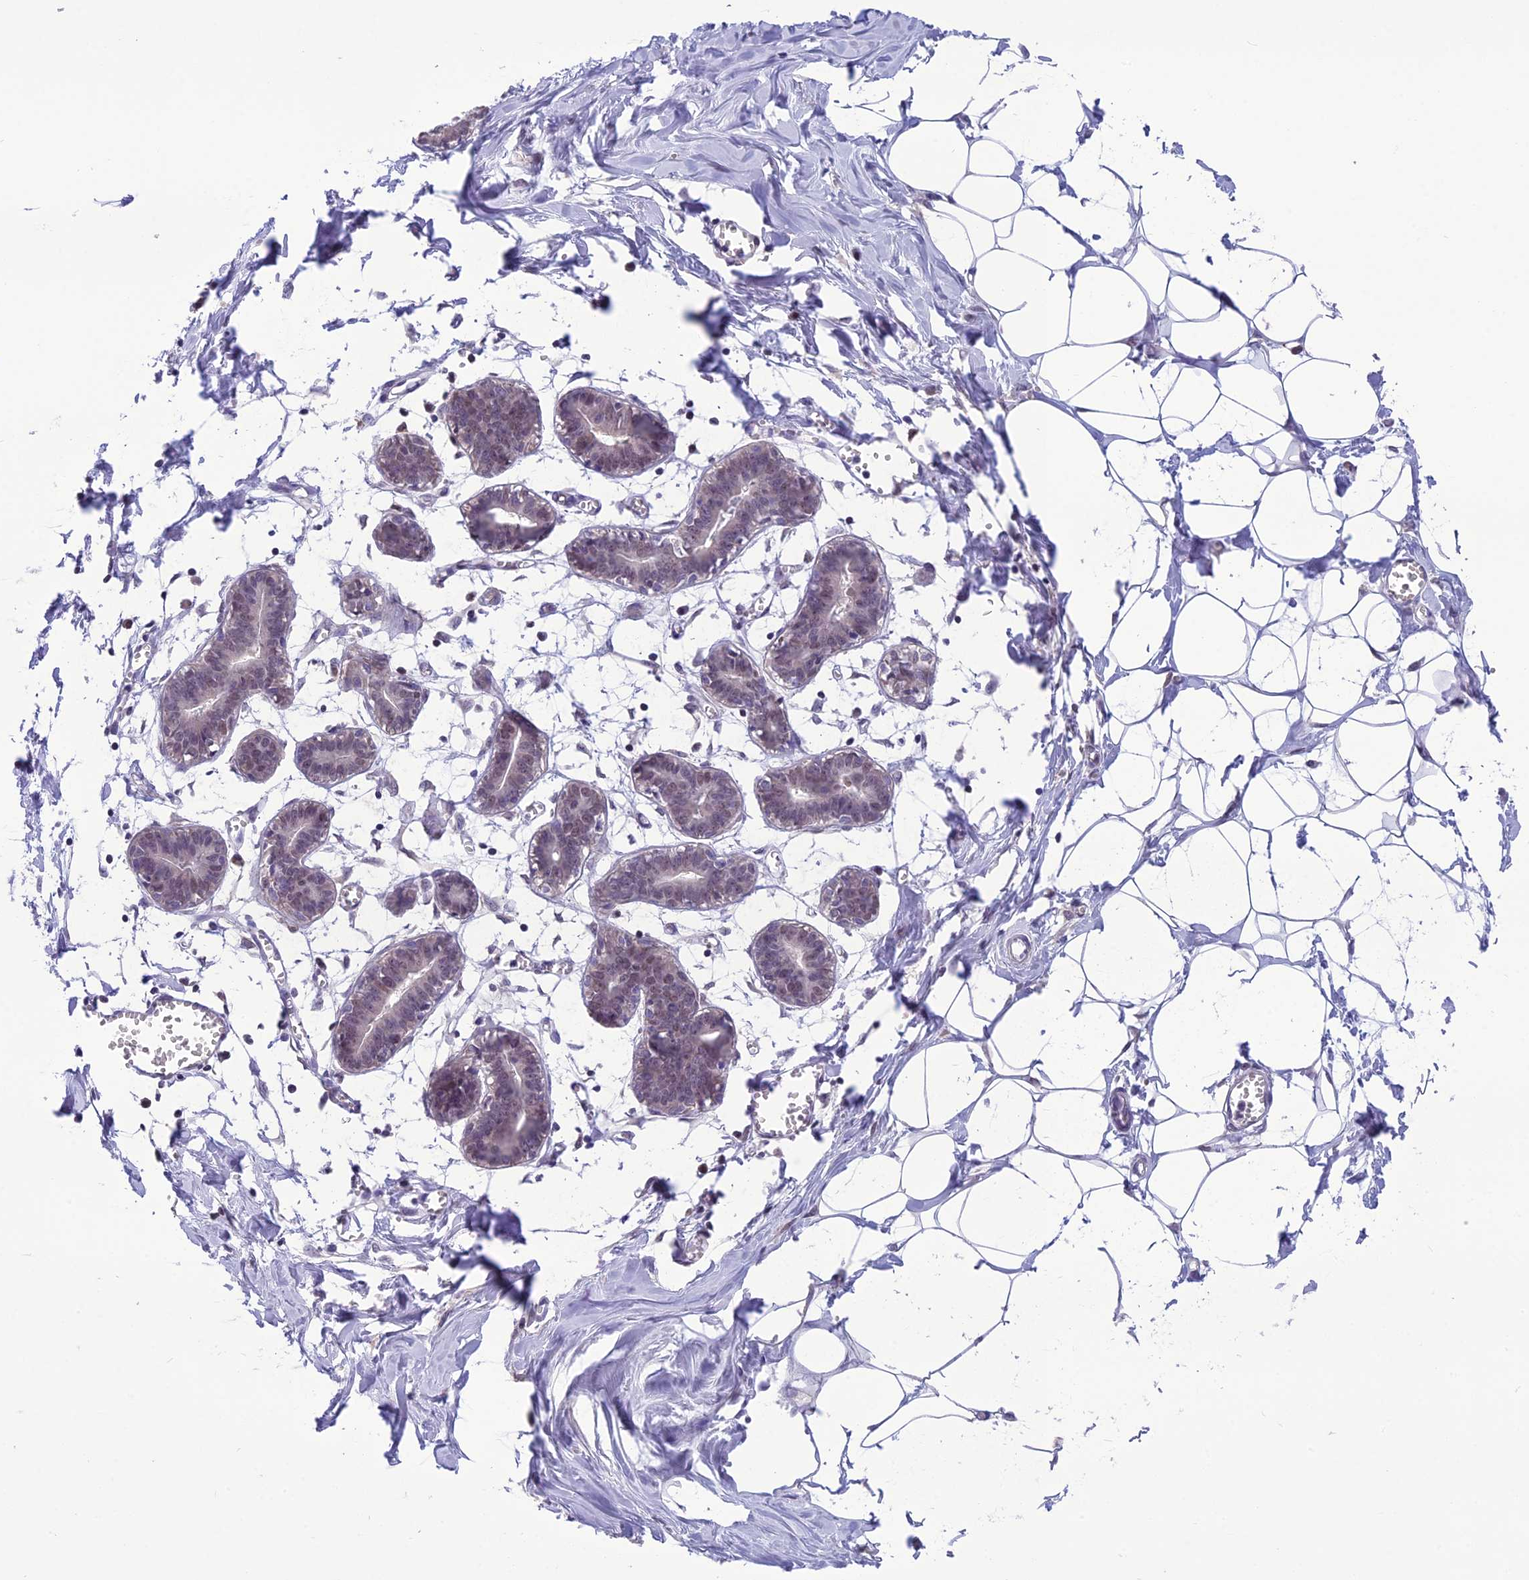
{"staining": {"intensity": "negative", "quantity": "none", "location": "none"}, "tissue": "breast", "cell_type": "Adipocytes", "image_type": "normal", "snomed": [{"axis": "morphology", "description": "Normal tissue, NOS"}, {"axis": "topography", "description": "Breast"}], "caption": "This is an immunohistochemistry (IHC) micrograph of benign breast. There is no expression in adipocytes.", "gene": "MIS12", "patient": {"sex": "female", "age": 27}}